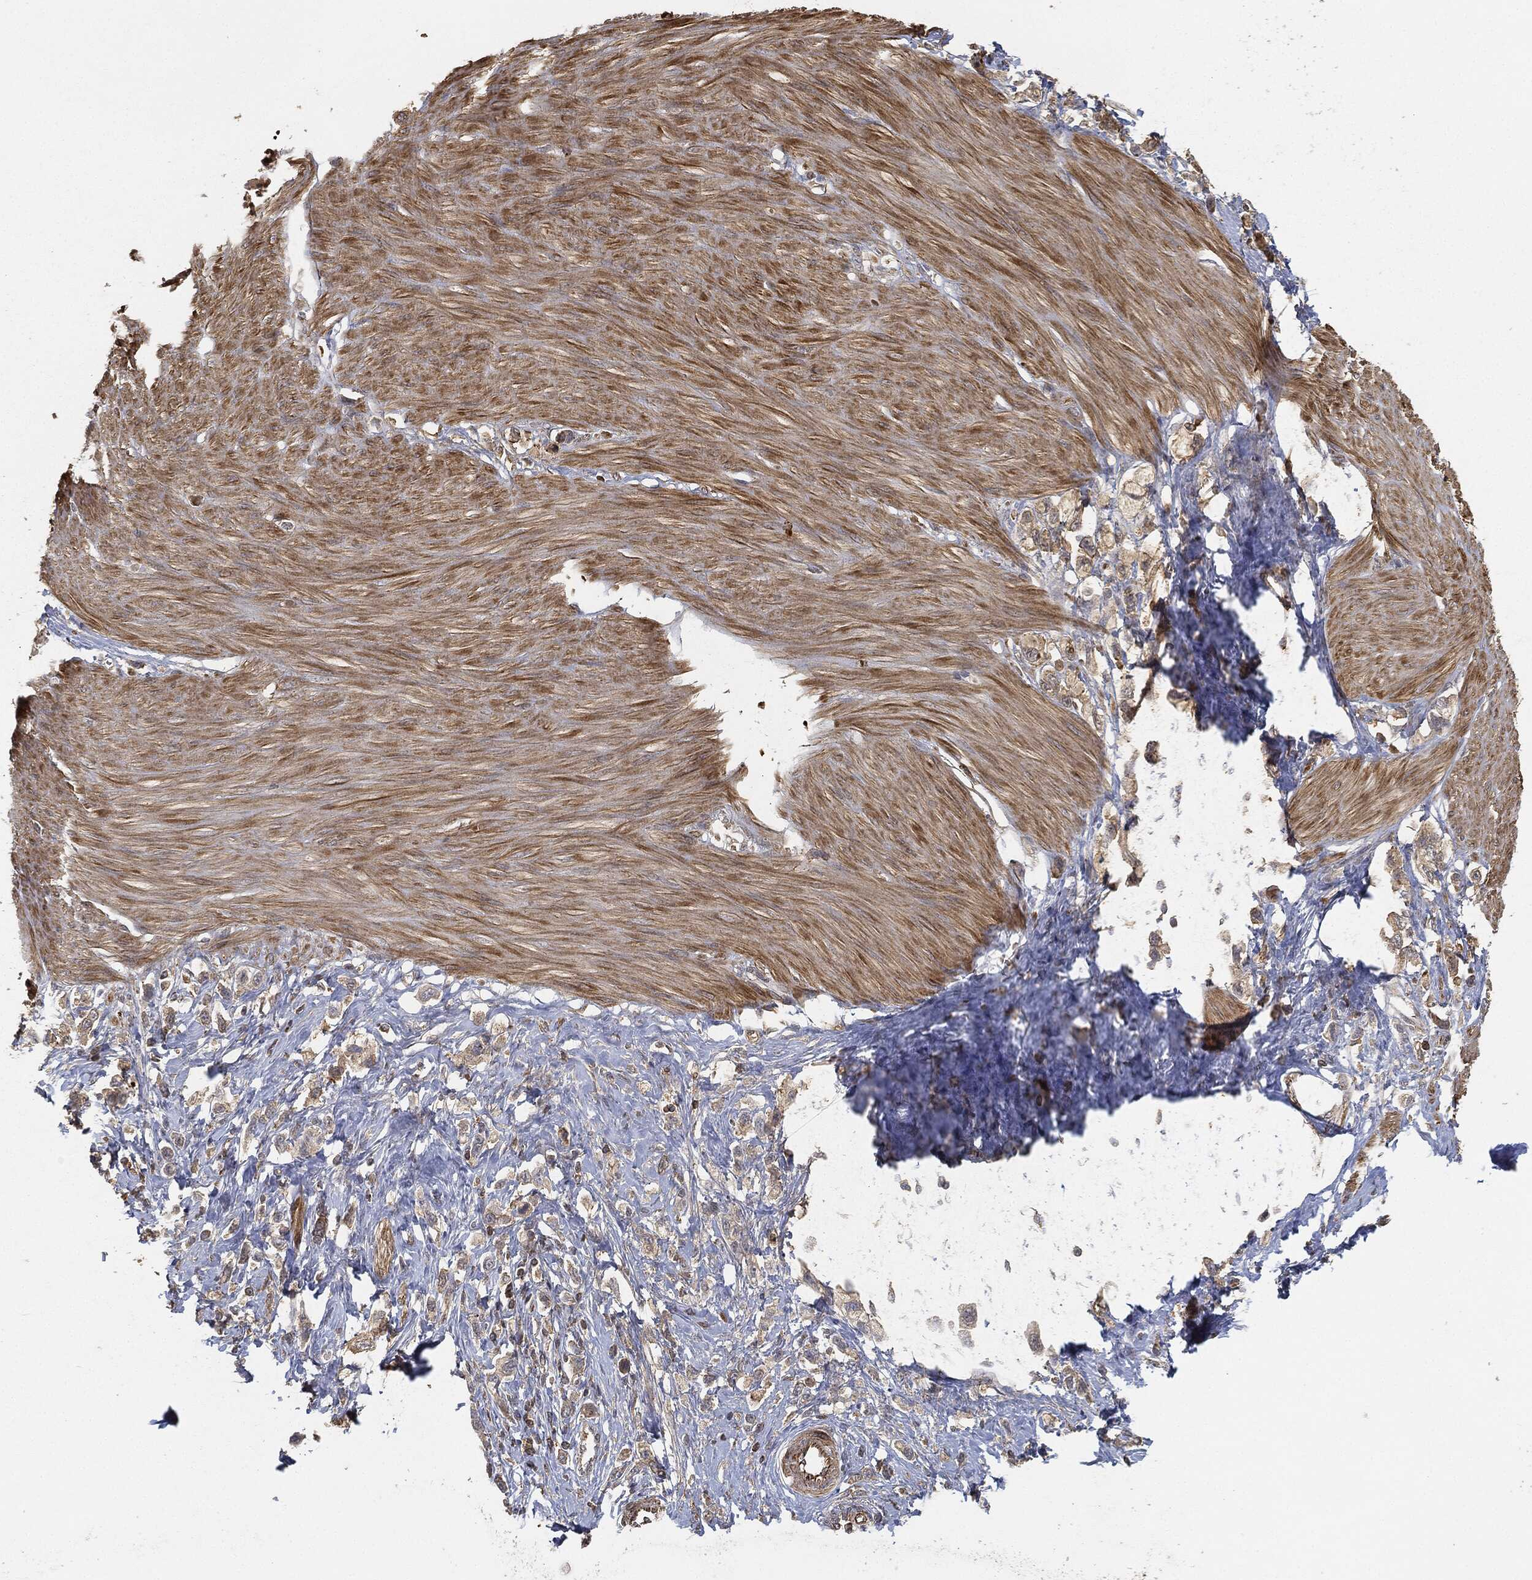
{"staining": {"intensity": "moderate", "quantity": "<25%", "location": "cytoplasmic/membranous"}, "tissue": "stomach cancer", "cell_type": "Tumor cells", "image_type": "cancer", "snomed": [{"axis": "morphology", "description": "Normal tissue, NOS"}, {"axis": "morphology", "description": "Adenocarcinoma, NOS"}, {"axis": "morphology", "description": "Adenocarcinoma, High grade"}, {"axis": "topography", "description": "Stomach, upper"}, {"axis": "topography", "description": "Stomach"}], "caption": "Stomach cancer (adenocarcinoma) stained with a brown dye shows moderate cytoplasmic/membranous positive staining in about <25% of tumor cells.", "gene": "TPT1", "patient": {"sex": "female", "age": 65}}